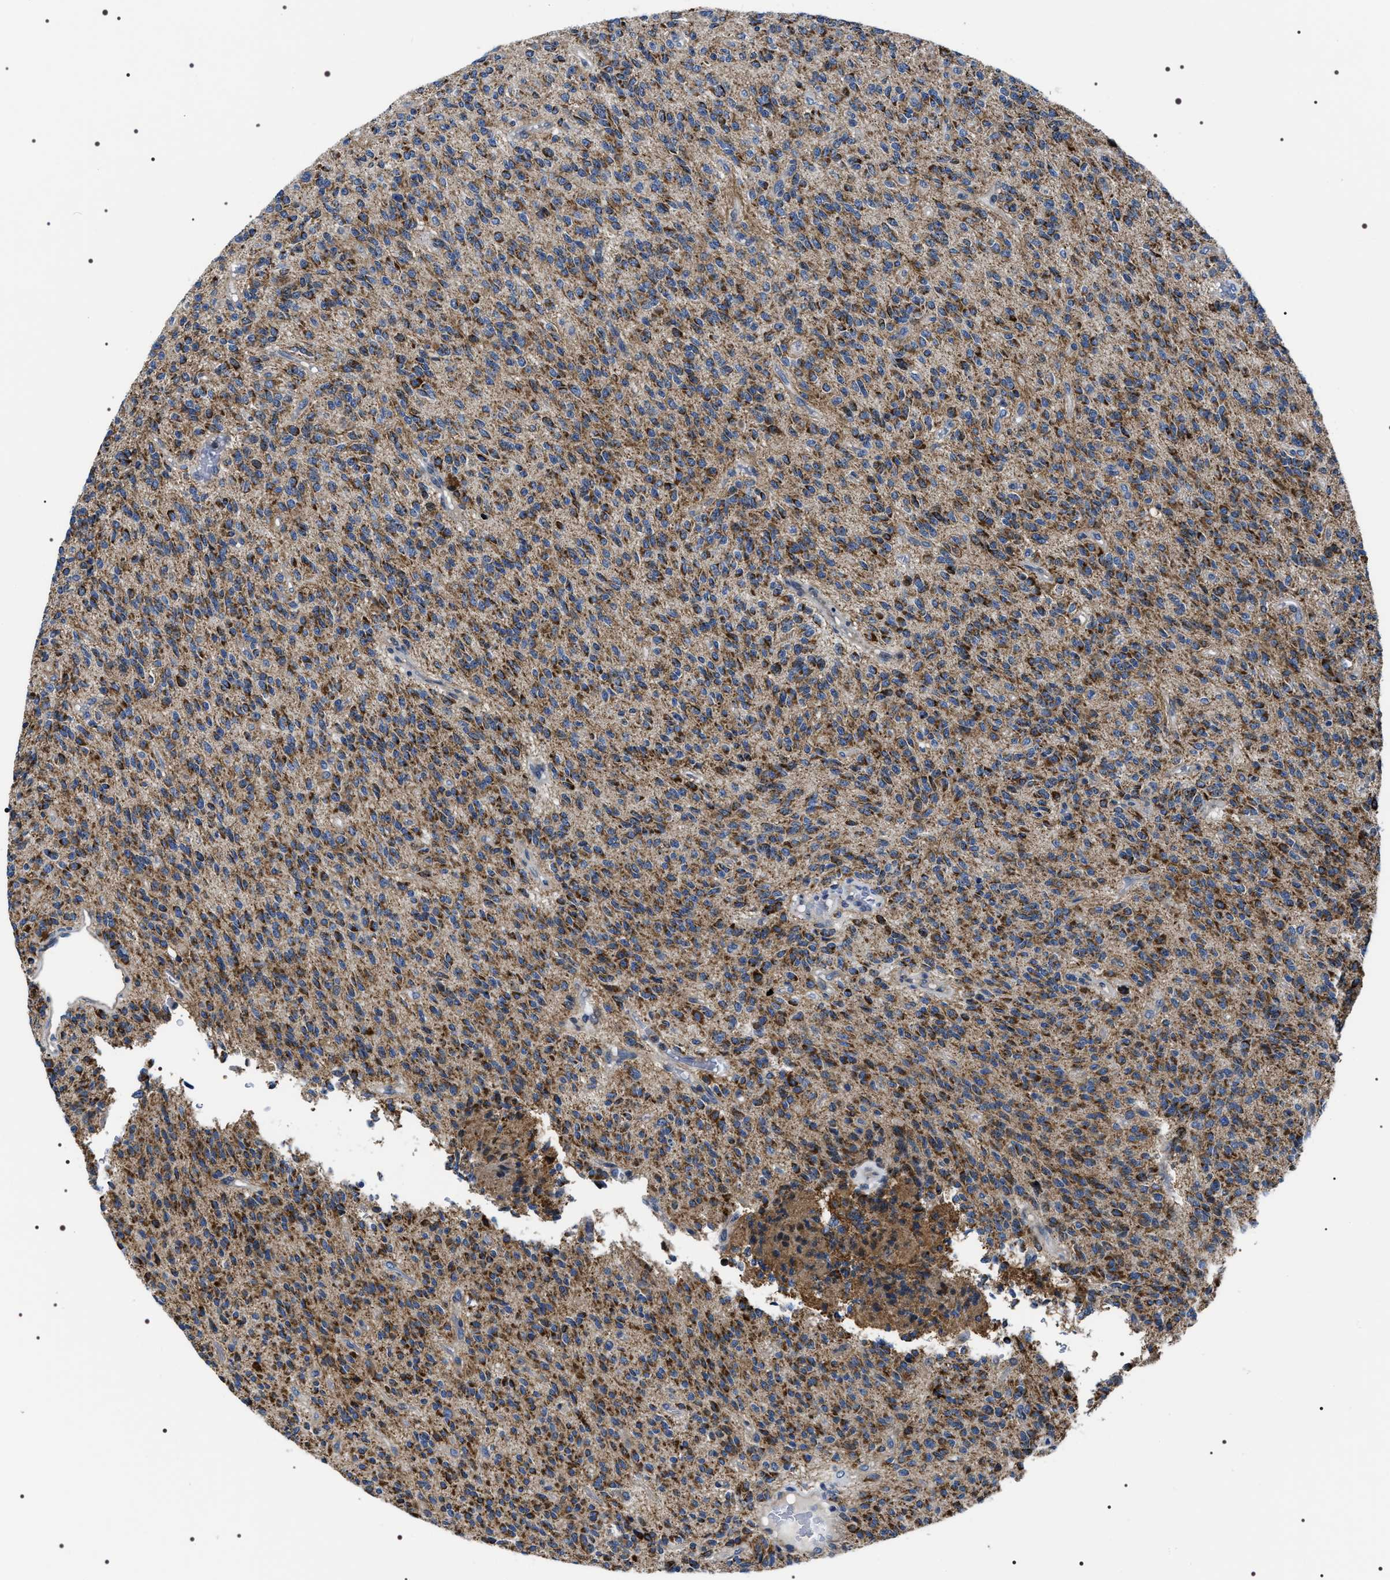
{"staining": {"intensity": "moderate", "quantity": ">75%", "location": "cytoplasmic/membranous"}, "tissue": "glioma", "cell_type": "Tumor cells", "image_type": "cancer", "snomed": [{"axis": "morphology", "description": "Glioma, malignant, High grade"}, {"axis": "topography", "description": "Brain"}], "caption": "Immunohistochemistry staining of malignant high-grade glioma, which demonstrates medium levels of moderate cytoplasmic/membranous staining in approximately >75% of tumor cells indicating moderate cytoplasmic/membranous protein expression. The staining was performed using DAB (brown) for protein detection and nuclei were counterstained in hematoxylin (blue).", "gene": "NTMT1", "patient": {"sex": "male", "age": 34}}